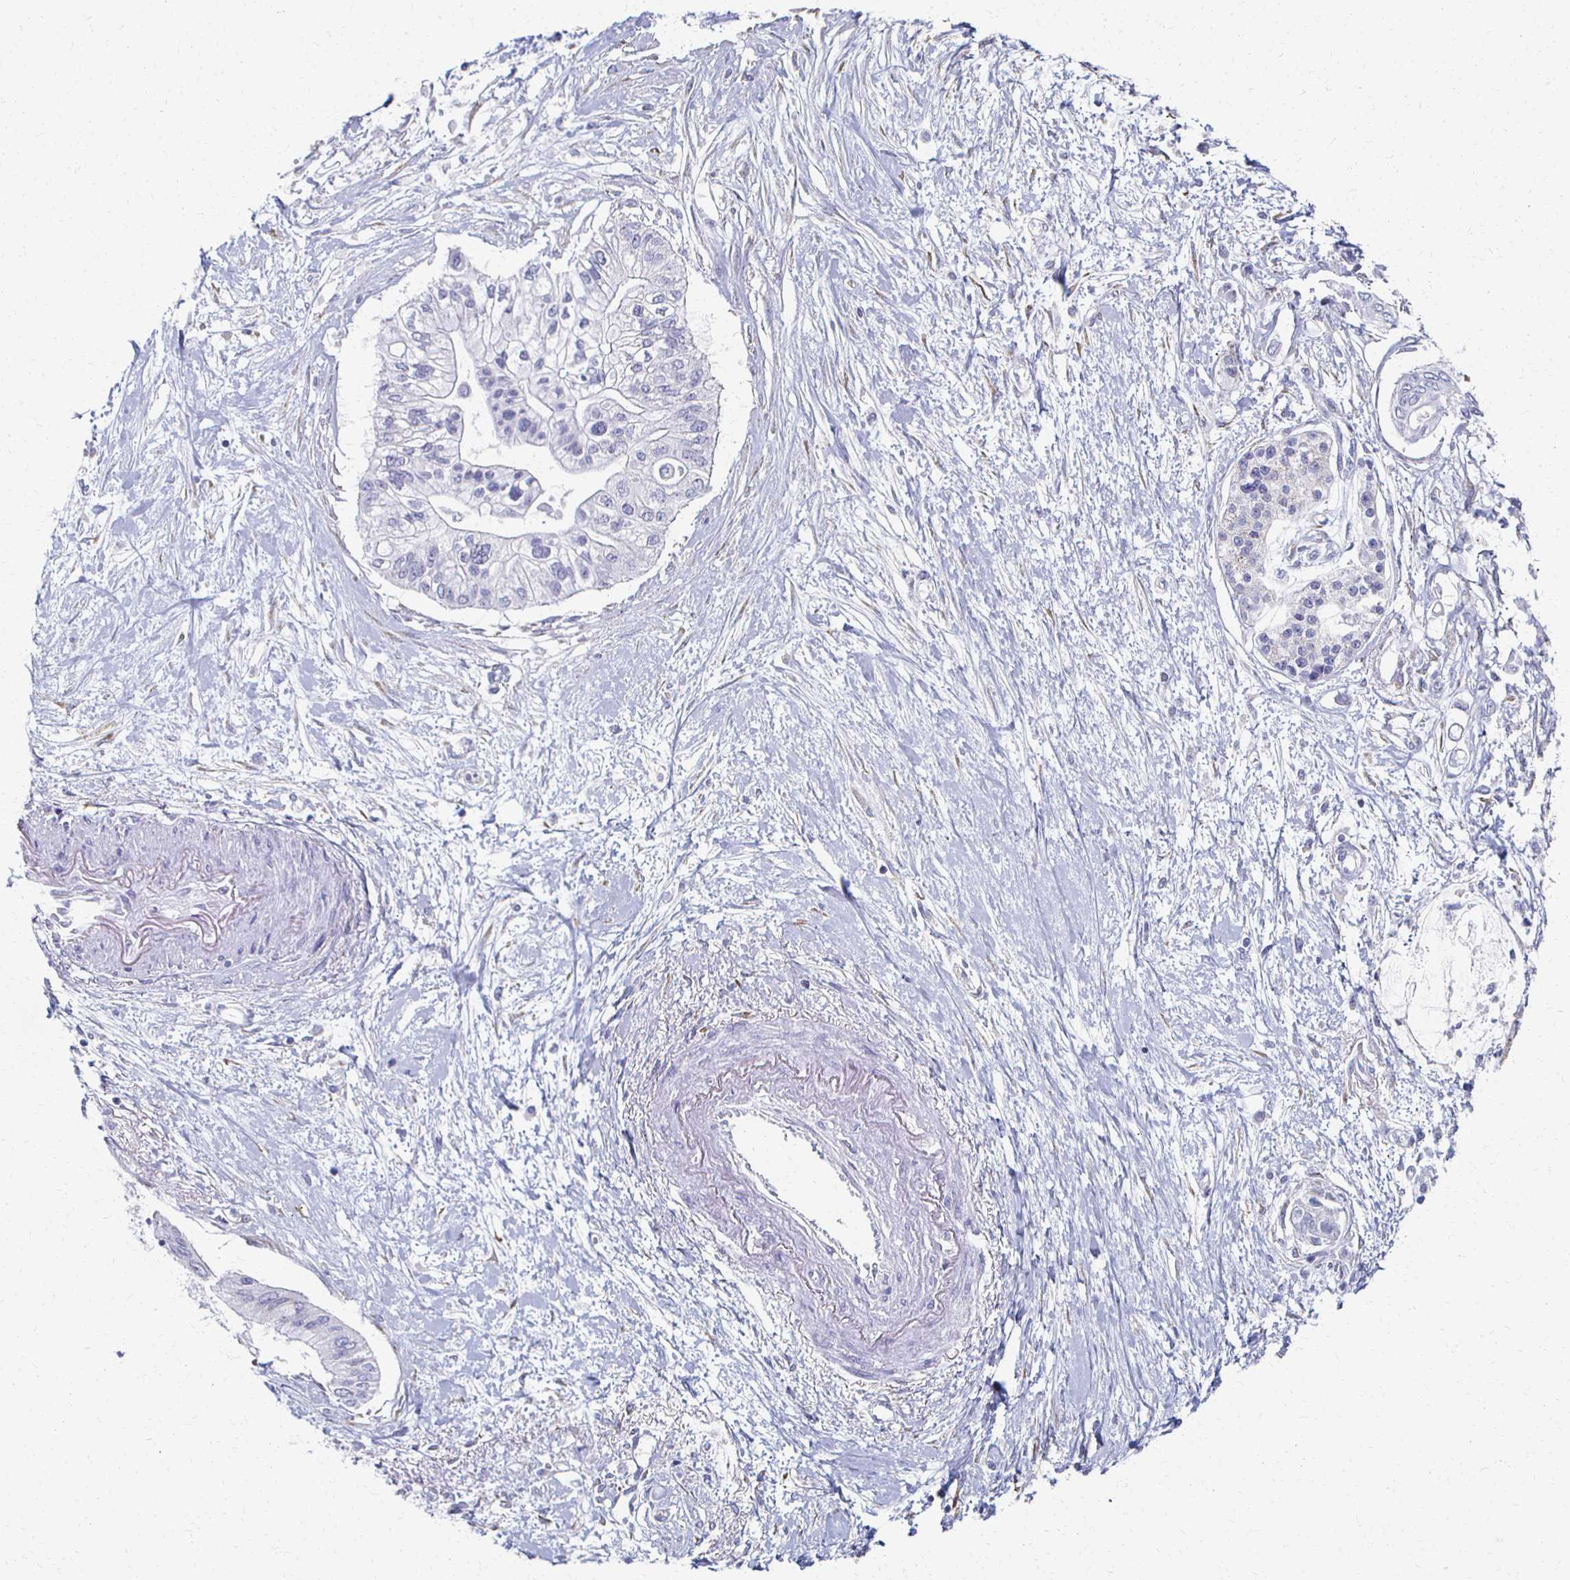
{"staining": {"intensity": "negative", "quantity": "none", "location": "none"}, "tissue": "pancreatic cancer", "cell_type": "Tumor cells", "image_type": "cancer", "snomed": [{"axis": "morphology", "description": "Adenocarcinoma, NOS"}, {"axis": "topography", "description": "Pancreas"}], "caption": "Tumor cells are negative for brown protein staining in pancreatic cancer. Nuclei are stained in blue.", "gene": "ATP1A3", "patient": {"sex": "female", "age": 77}}